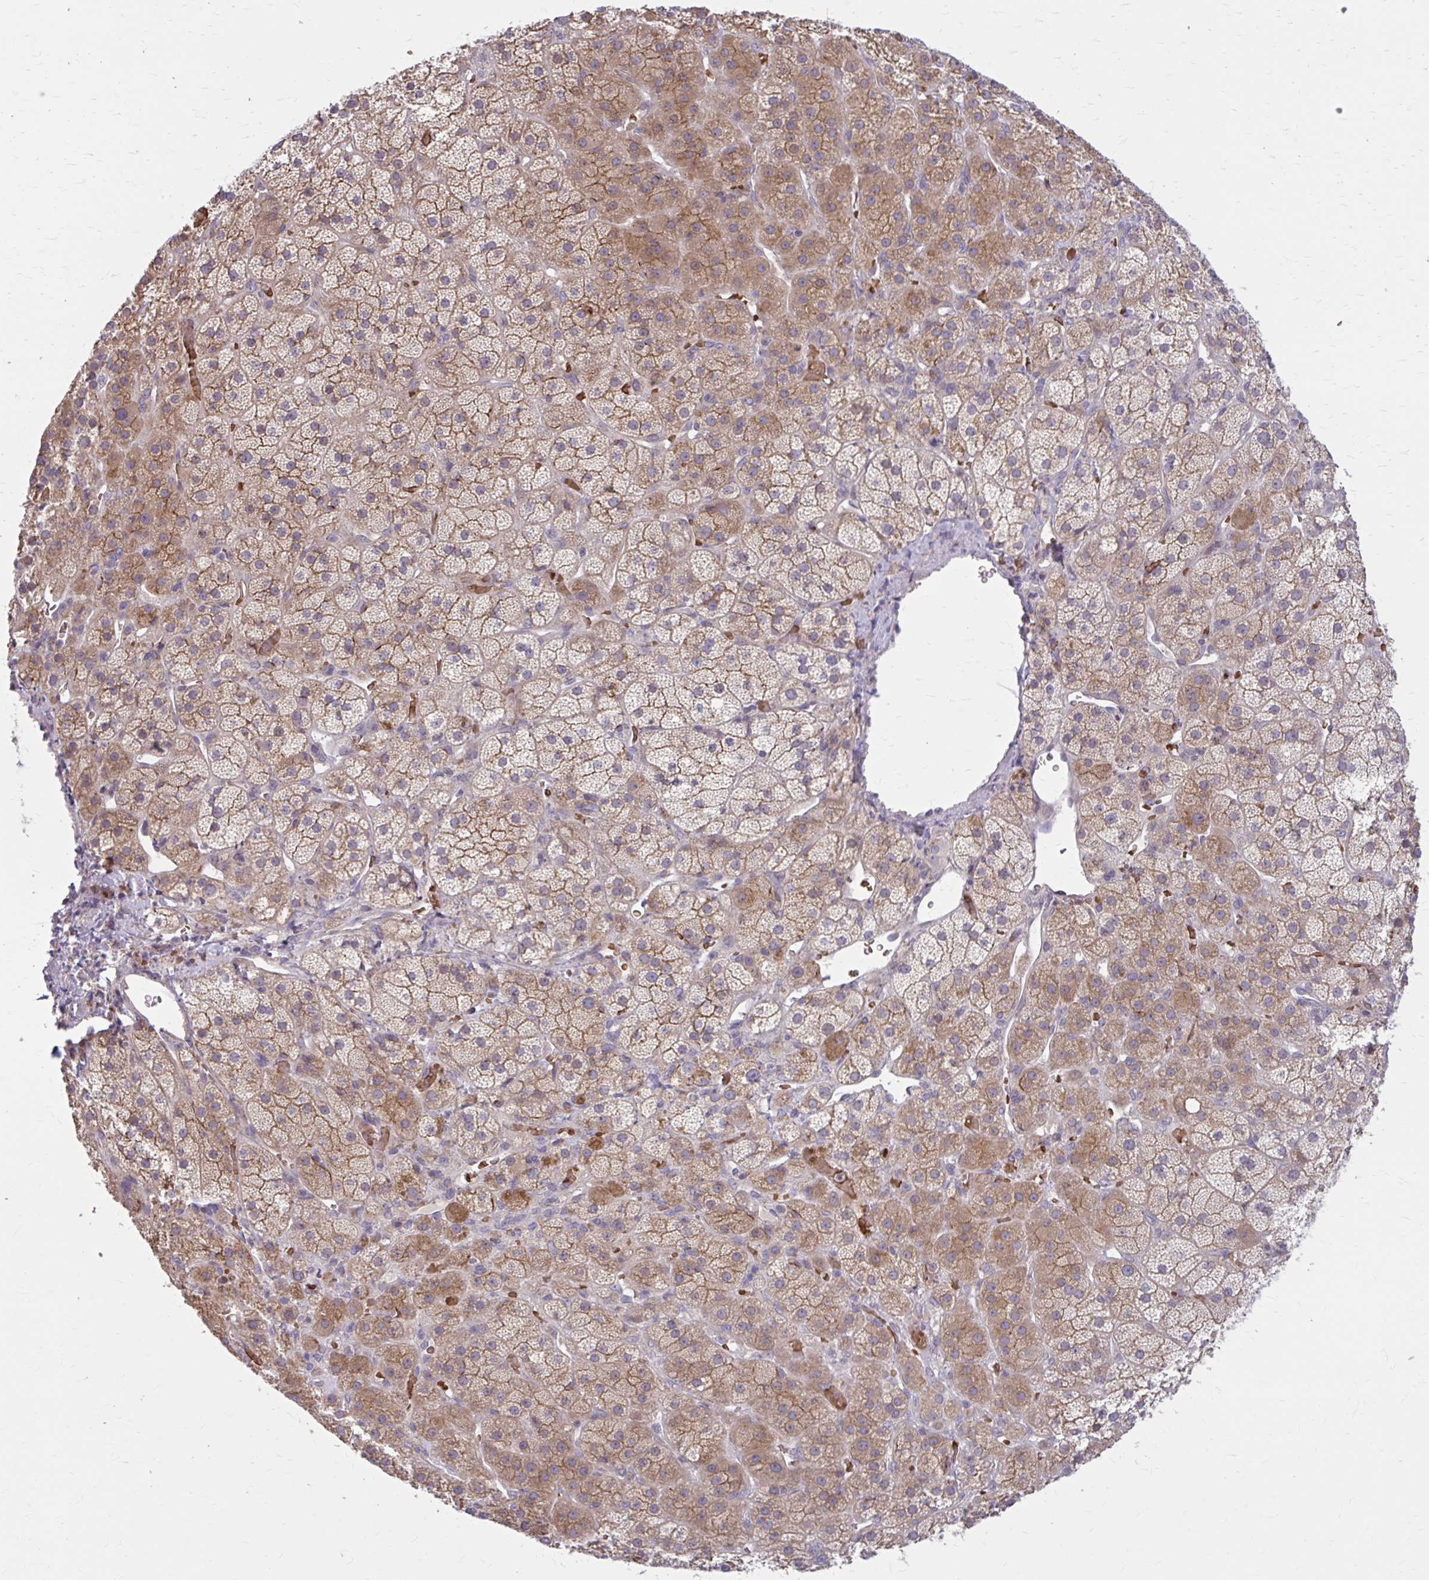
{"staining": {"intensity": "moderate", "quantity": ">75%", "location": "cytoplasmic/membranous"}, "tissue": "adrenal gland", "cell_type": "Glandular cells", "image_type": "normal", "snomed": [{"axis": "morphology", "description": "Normal tissue, NOS"}, {"axis": "topography", "description": "Adrenal gland"}], "caption": "This histopathology image displays immunohistochemistry staining of normal adrenal gland, with medium moderate cytoplasmic/membranous expression in approximately >75% of glandular cells.", "gene": "SNF8", "patient": {"sex": "male", "age": 57}}